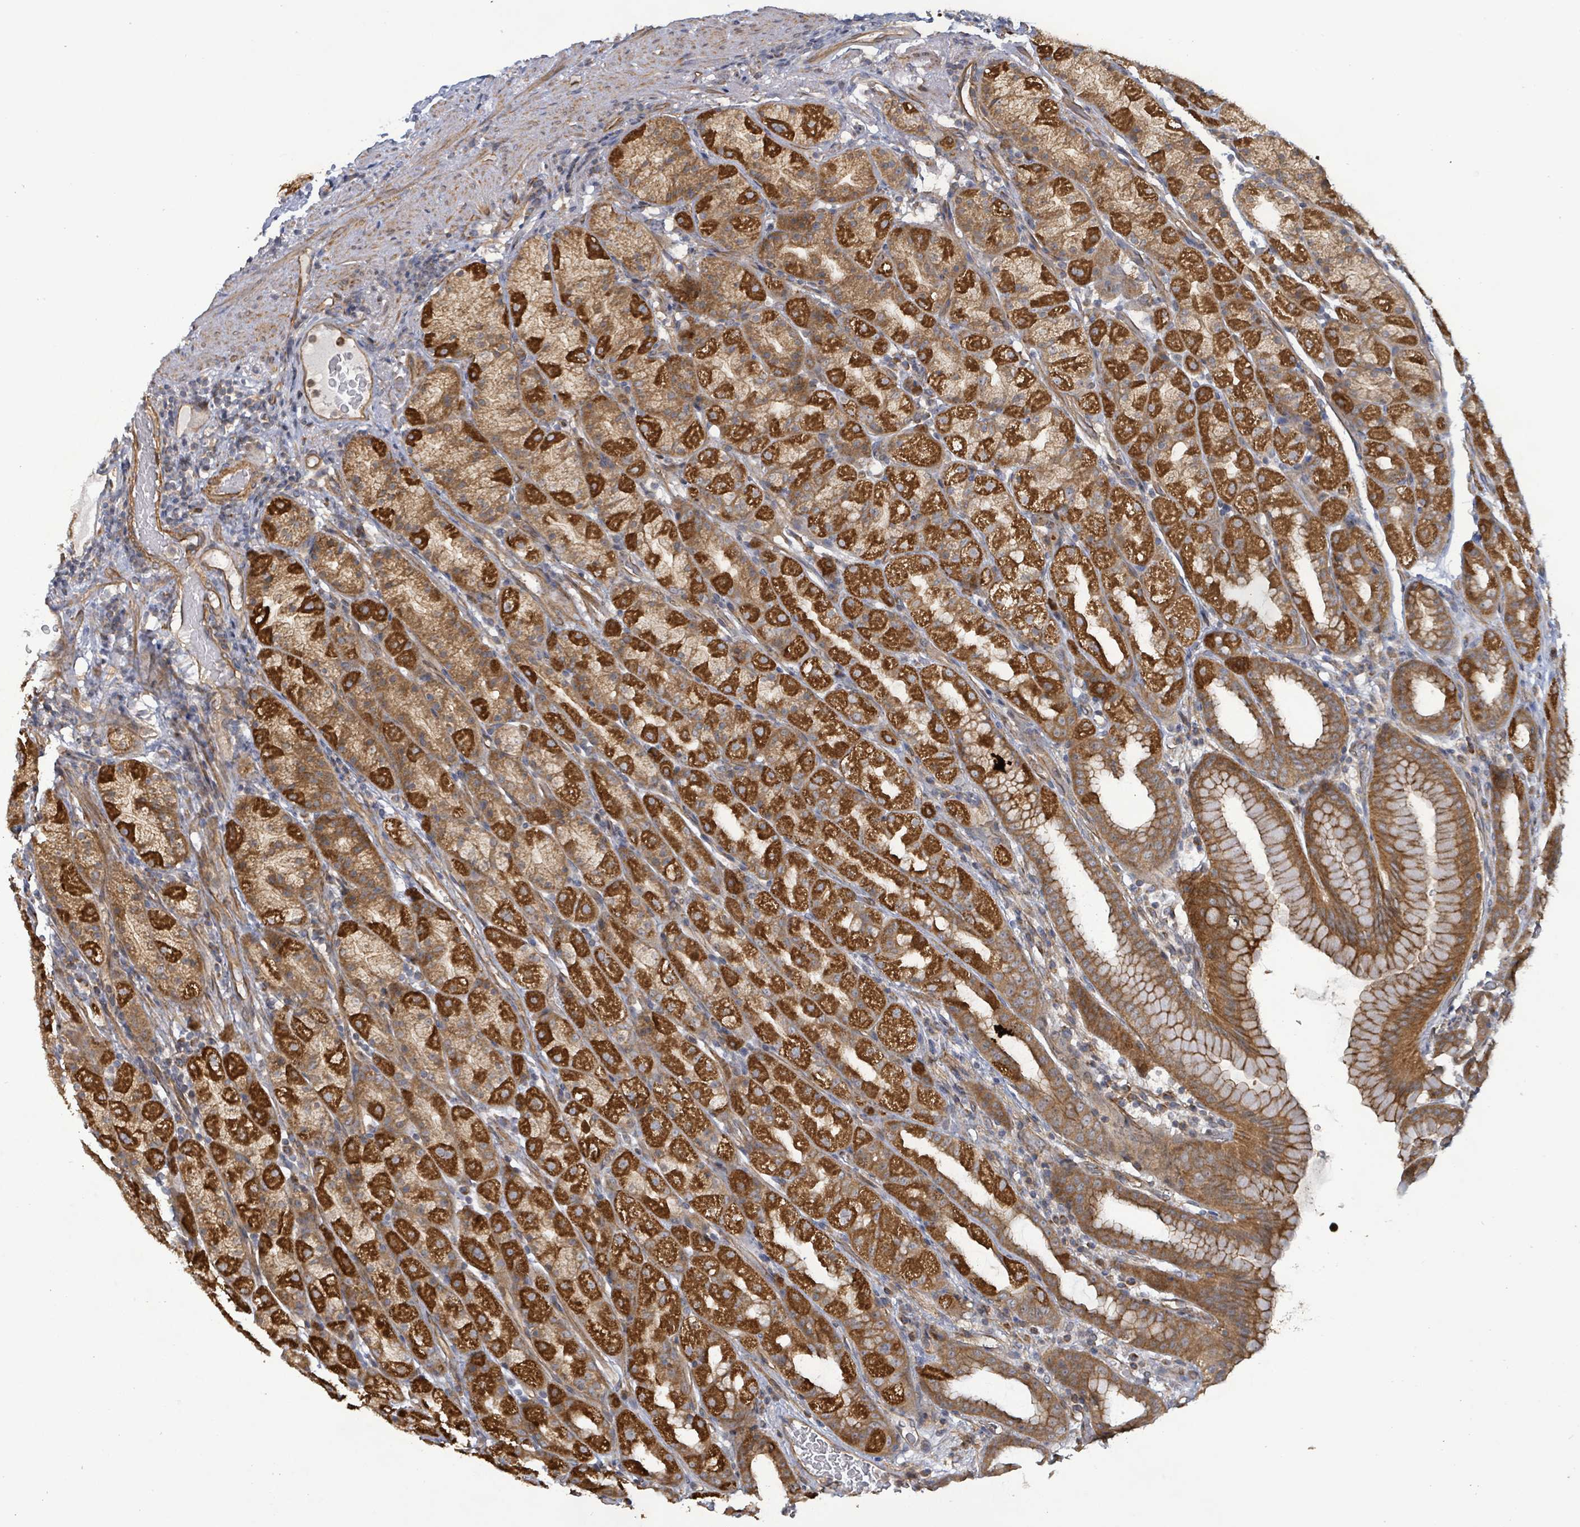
{"staining": {"intensity": "strong", "quantity": ">75%", "location": "cytoplasmic/membranous"}, "tissue": "stomach", "cell_type": "Glandular cells", "image_type": "normal", "snomed": [{"axis": "morphology", "description": "Normal tissue, NOS"}, {"axis": "topography", "description": "Stomach, upper"}, {"axis": "topography", "description": "Stomach"}], "caption": "Human stomach stained with a brown dye demonstrates strong cytoplasmic/membranous positive positivity in about >75% of glandular cells.", "gene": "KBTBD11", "patient": {"sex": "male", "age": 68}}